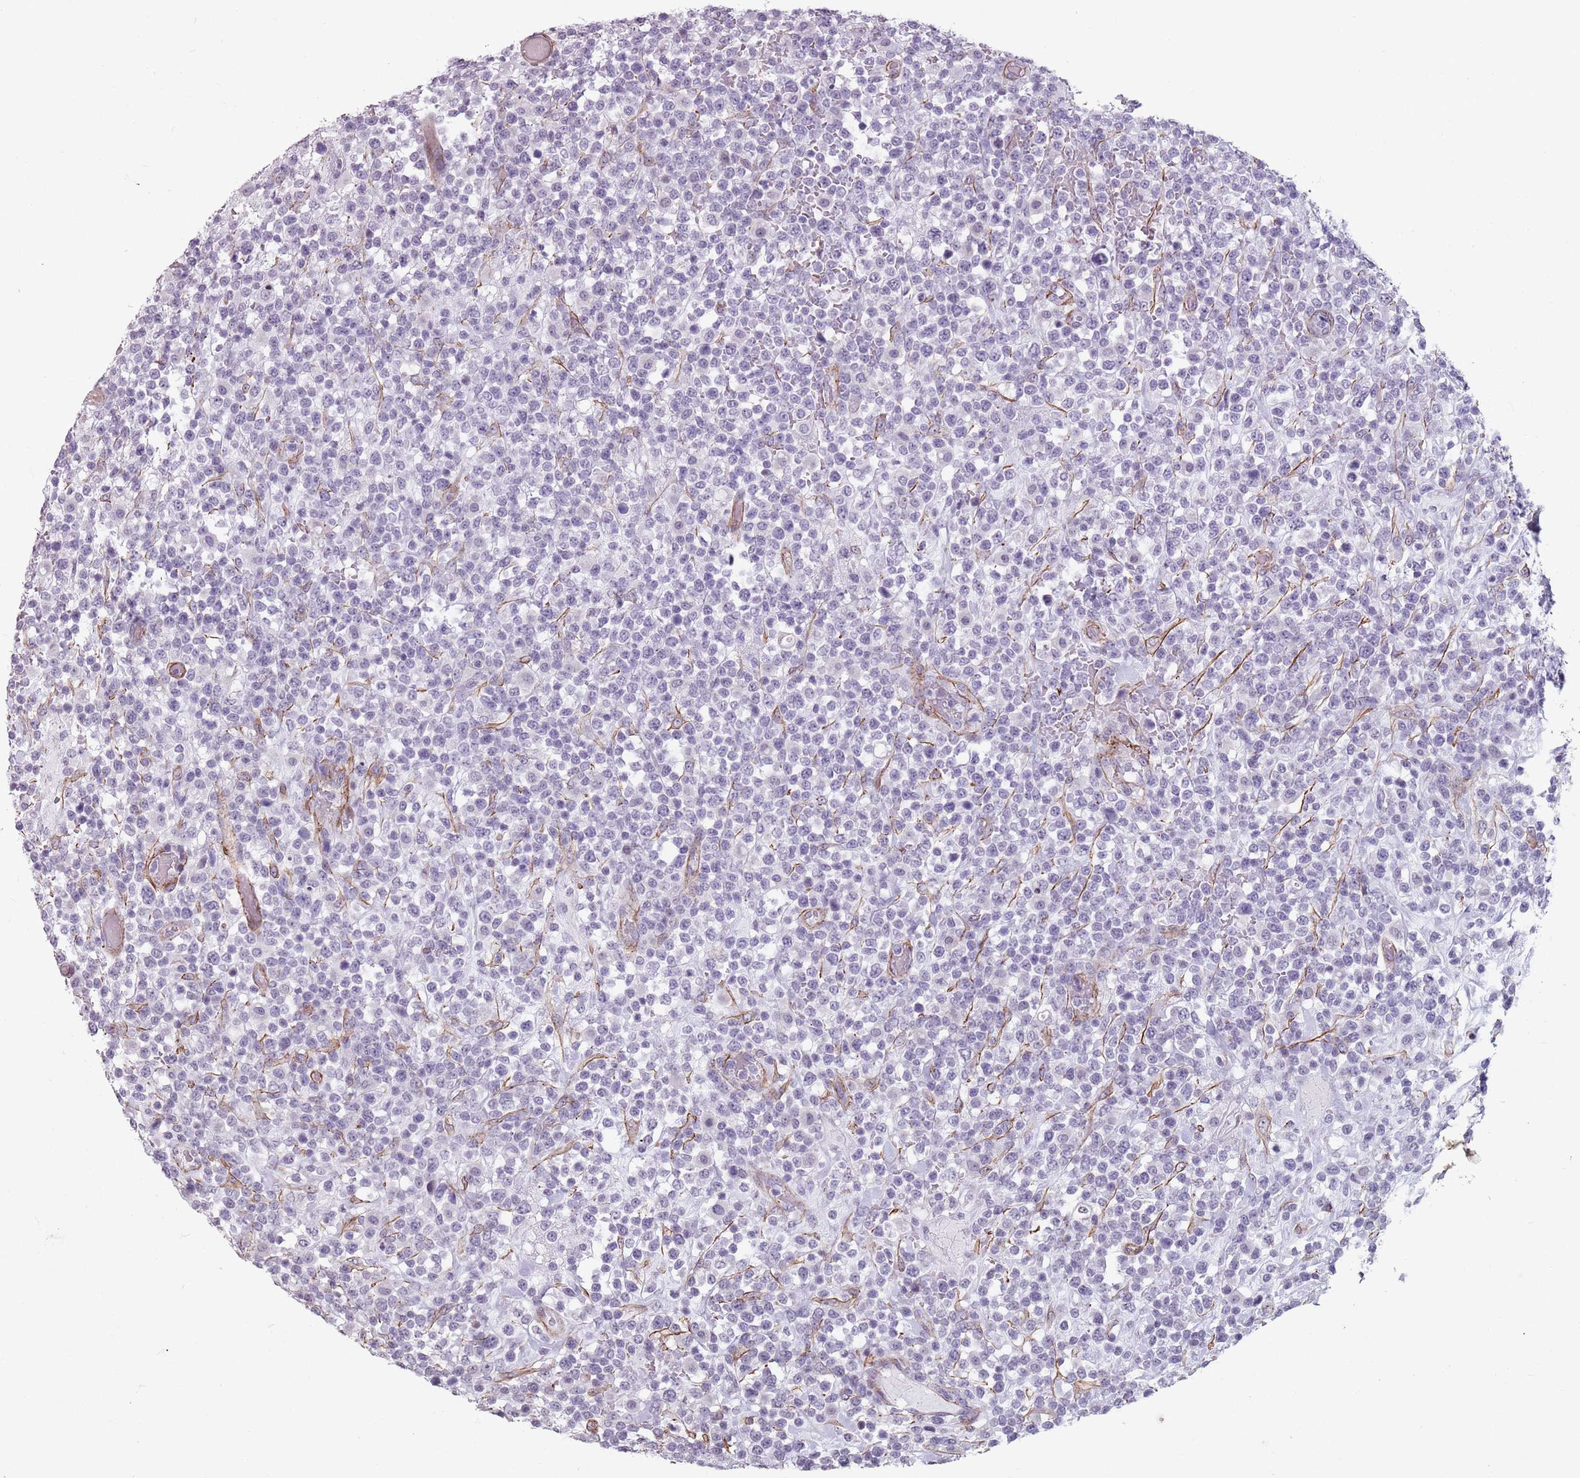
{"staining": {"intensity": "negative", "quantity": "none", "location": "none"}, "tissue": "lymphoma", "cell_type": "Tumor cells", "image_type": "cancer", "snomed": [{"axis": "morphology", "description": "Malignant lymphoma, non-Hodgkin's type, High grade"}, {"axis": "topography", "description": "Colon"}], "caption": "The immunohistochemistry (IHC) micrograph has no significant staining in tumor cells of high-grade malignant lymphoma, non-Hodgkin's type tissue. The staining is performed using DAB brown chromogen with nuclei counter-stained in using hematoxylin.", "gene": "TMC4", "patient": {"sex": "female", "age": 53}}